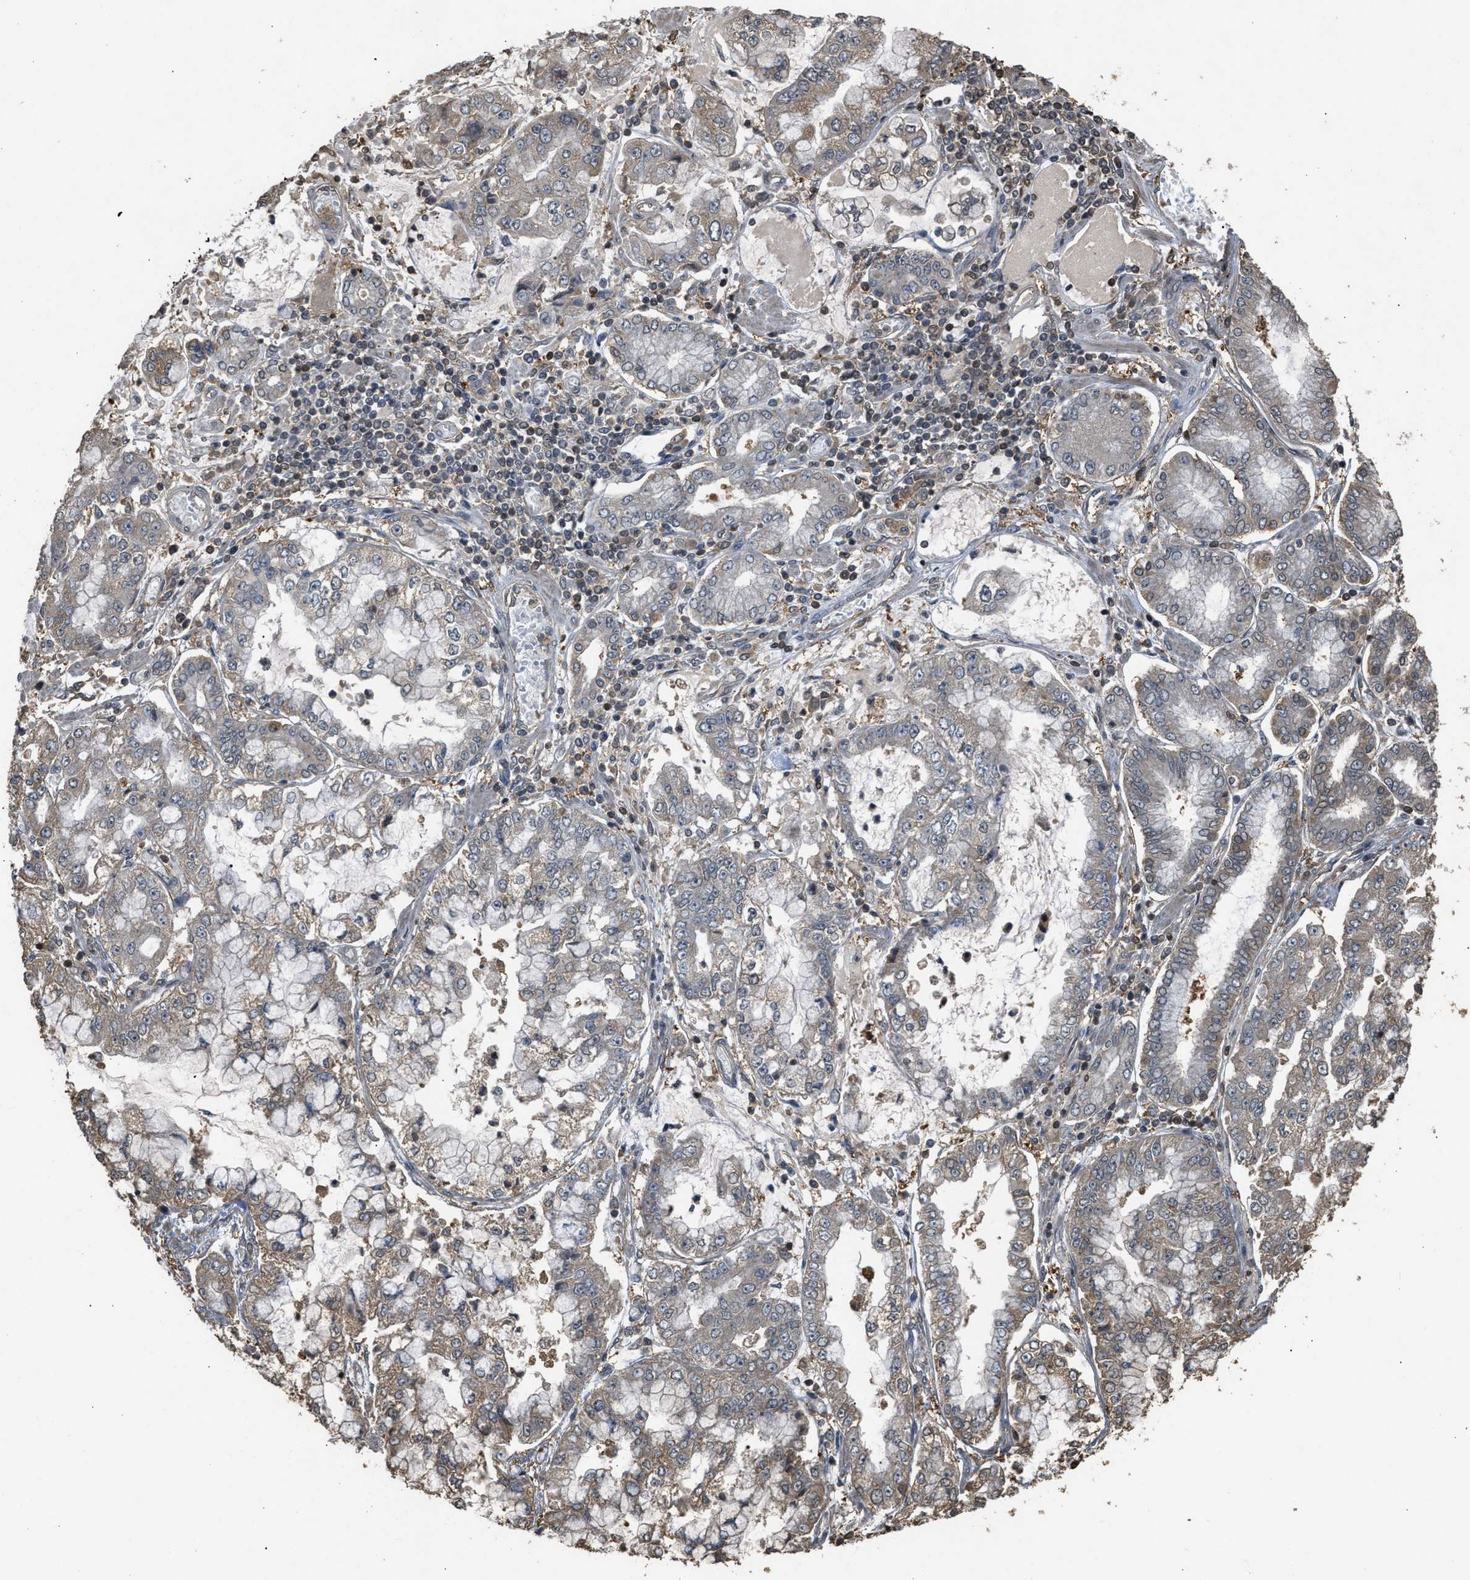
{"staining": {"intensity": "negative", "quantity": "none", "location": "none"}, "tissue": "stomach cancer", "cell_type": "Tumor cells", "image_type": "cancer", "snomed": [{"axis": "morphology", "description": "Adenocarcinoma, NOS"}, {"axis": "topography", "description": "Stomach"}], "caption": "High power microscopy histopathology image of an immunohistochemistry micrograph of adenocarcinoma (stomach), revealing no significant expression in tumor cells.", "gene": "ARHGDIA", "patient": {"sex": "male", "age": 76}}